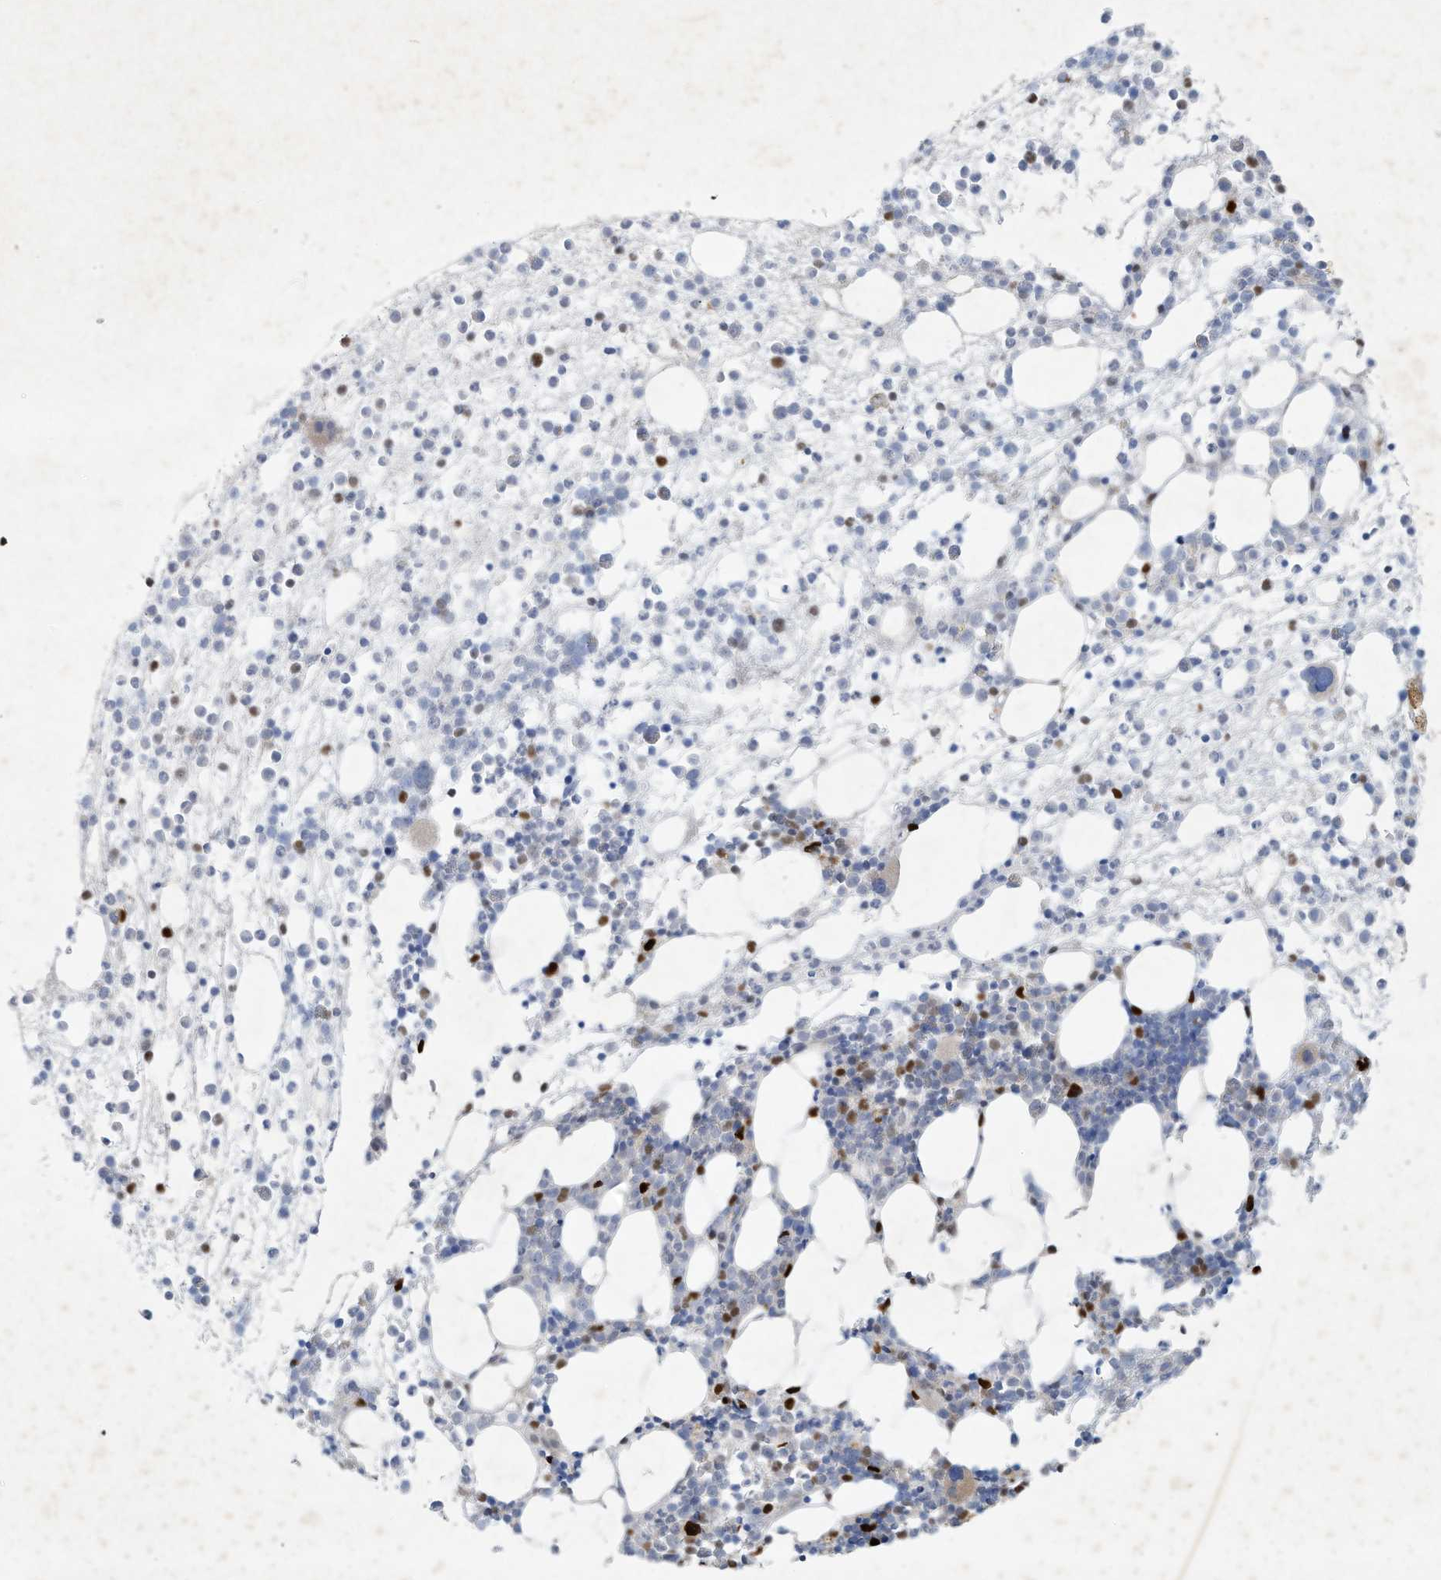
{"staining": {"intensity": "strong", "quantity": "<25%", "location": "nuclear"}, "tissue": "bone marrow", "cell_type": "Hematopoietic cells", "image_type": "normal", "snomed": [{"axis": "morphology", "description": "Normal tissue, NOS"}, {"axis": "topography", "description": "Bone marrow"}], "caption": "Protein staining displays strong nuclear staining in approximately <25% of hematopoietic cells in normal bone marrow.", "gene": "TUBE1", "patient": {"sex": "male", "age": 54}}